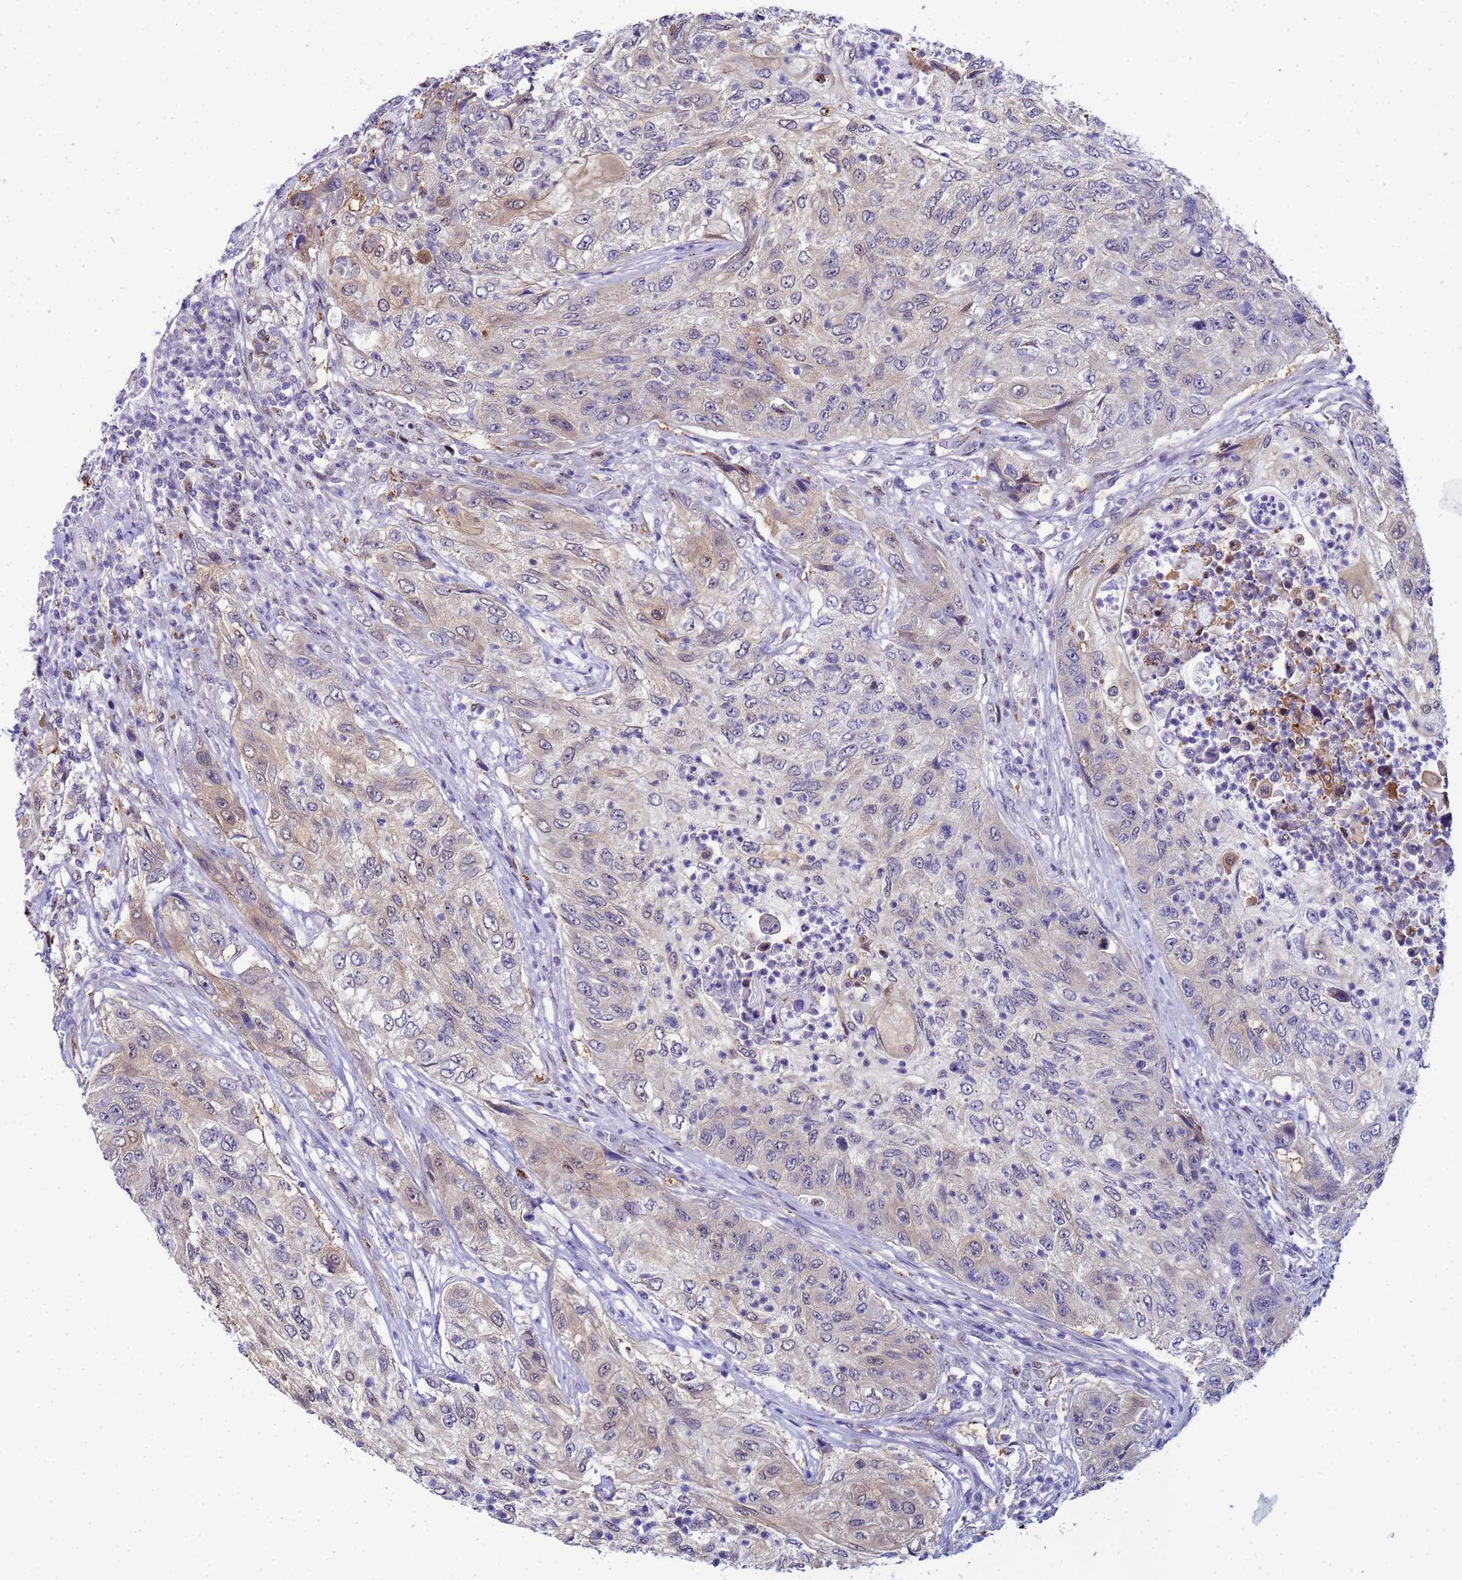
{"staining": {"intensity": "weak", "quantity": "<25%", "location": "cytoplasmic/membranous,nuclear"}, "tissue": "urothelial cancer", "cell_type": "Tumor cells", "image_type": "cancer", "snomed": [{"axis": "morphology", "description": "Urothelial carcinoma, High grade"}, {"axis": "topography", "description": "Urinary bladder"}], "caption": "An immunohistochemistry photomicrograph of urothelial cancer is shown. There is no staining in tumor cells of urothelial cancer.", "gene": "SLC25A37", "patient": {"sex": "female", "age": 60}}